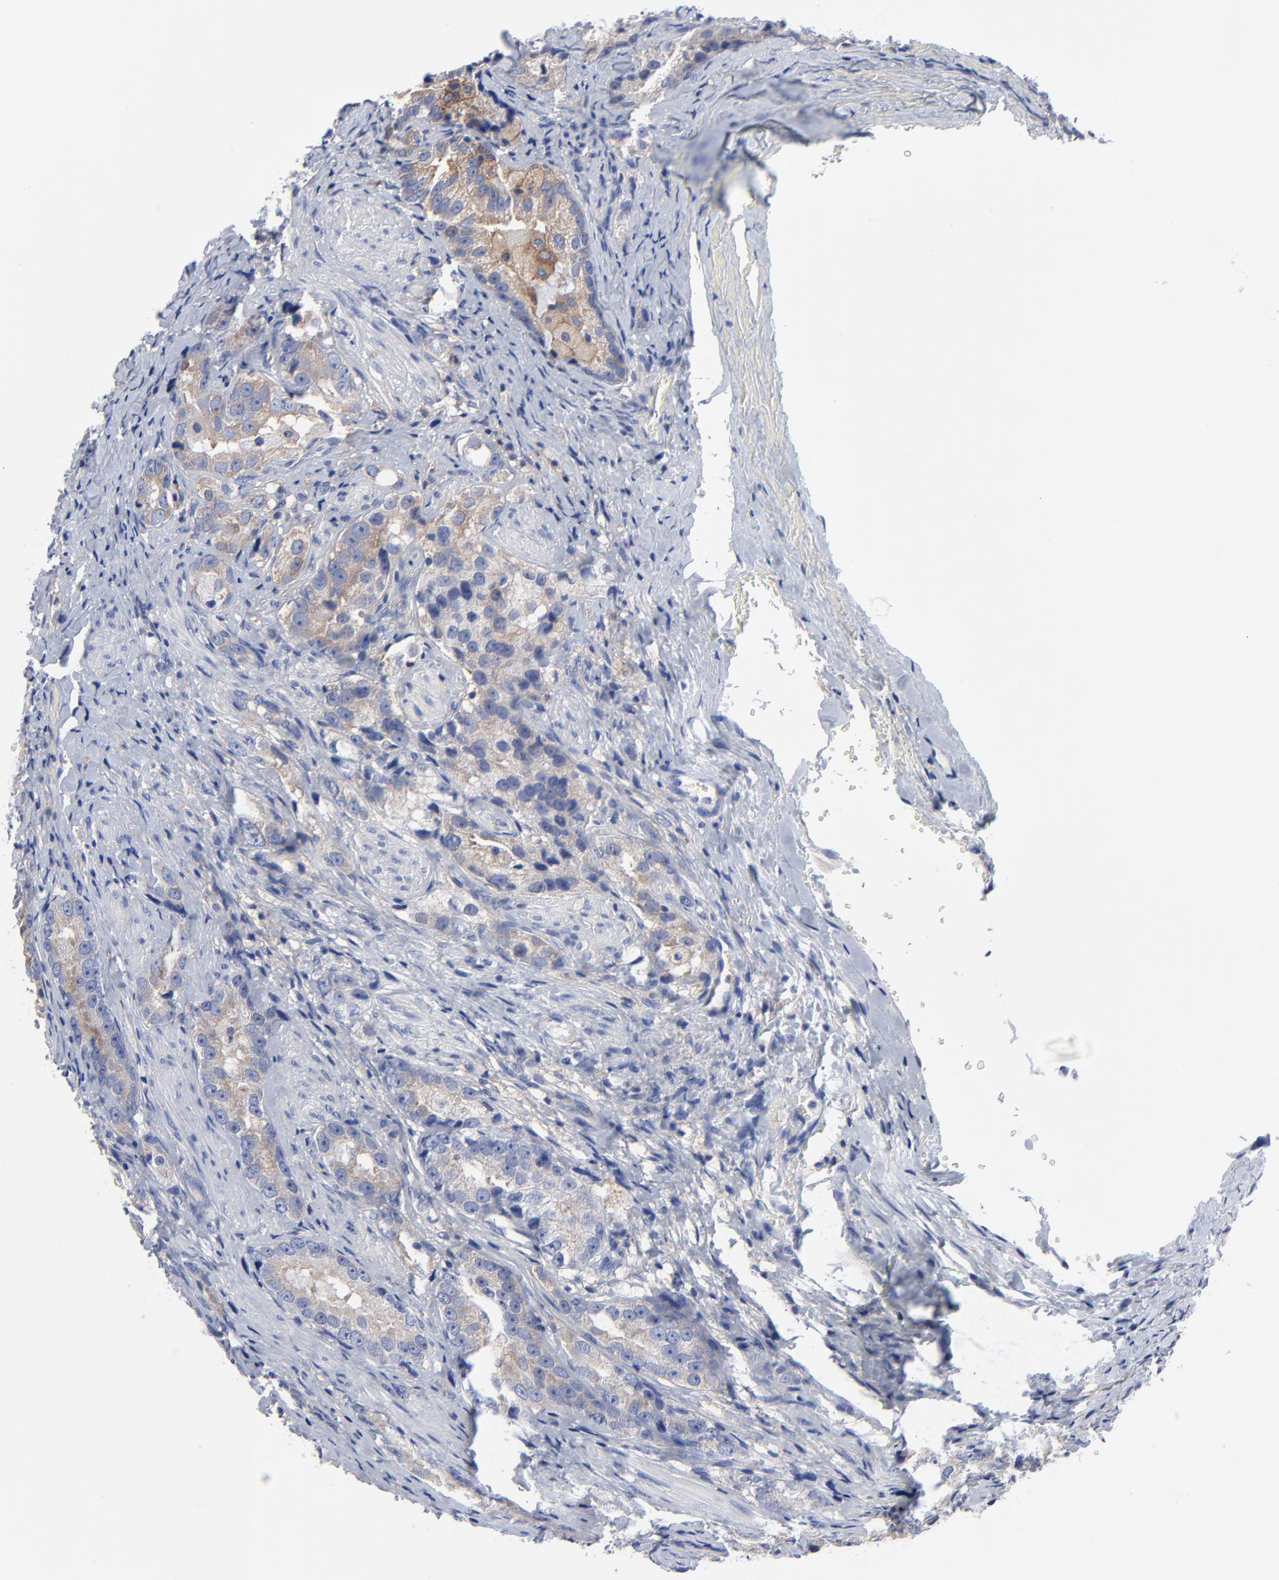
{"staining": {"intensity": "weak", "quantity": ">75%", "location": "cytoplasmic/membranous"}, "tissue": "prostate cancer", "cell_type": "Tumor cells", "image_type": "cancer", "snomed": [{"axis": "morphology", "description": "Adenocarcinoma, High grade"}, {"axis": "topography", "description": "Prostate"}], "caption": "Immunohistochemical staining of prostate adenocarcinoma (high-grade) shows low levels of weak cytoplasmic/membranous expression in approximately >75% of tumor cells.", "gene": "STAT2", "patient": {"sex": "male", "age": 63}}